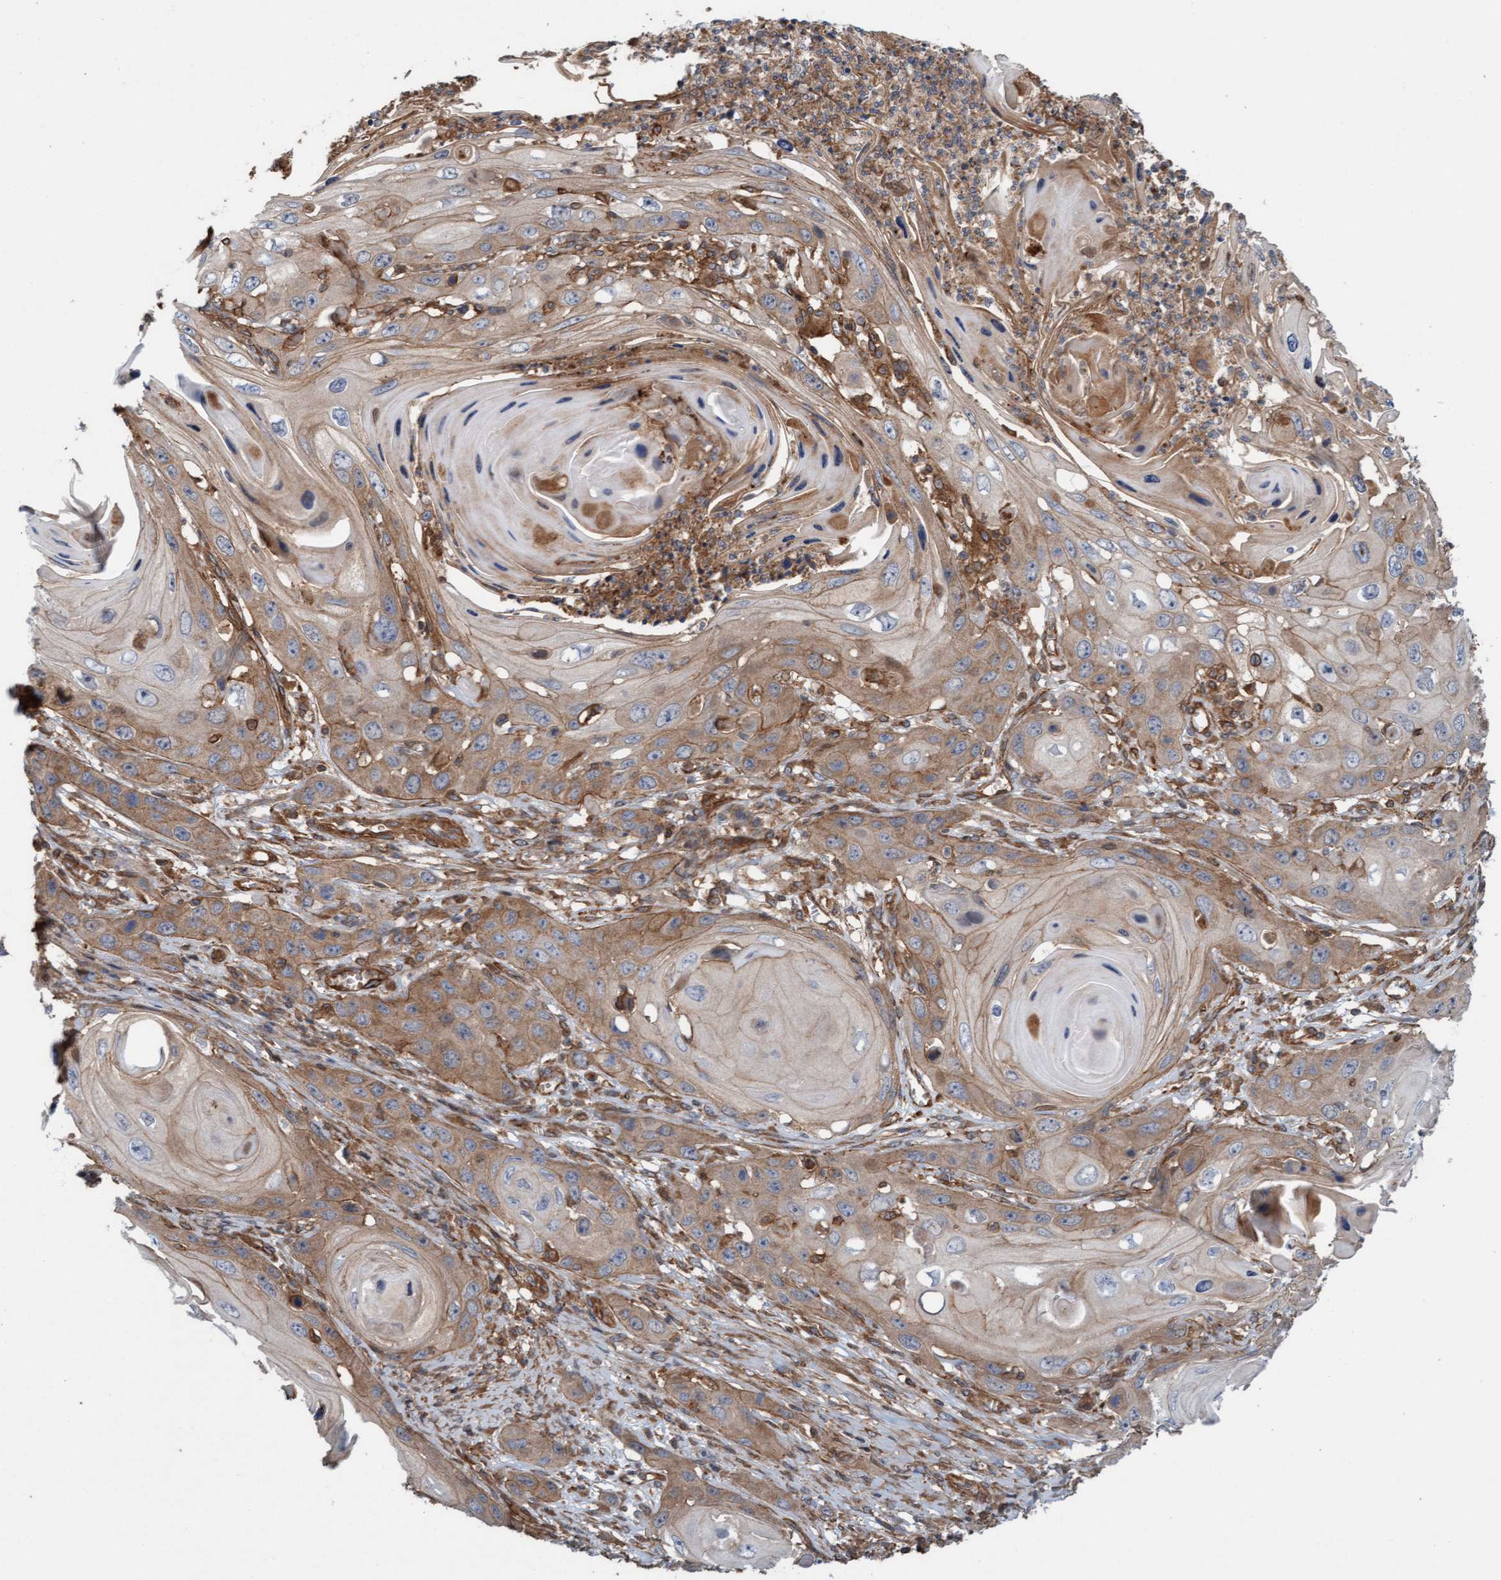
{"staining": {"intensity": "moderate", "quantity": ">75%", "location": "cytoplasmic/membranous"}, "tissue": "skin cancer", "cell_type": "Tumor cells", "image_type": "cancer", "snomed": [{"axis": "morphology", "description": "Squamous cell carcinoma, NOS"}, {"axis": "topography", "description": "Skin"}], "caption": "Skin cancer stained with IHC displays moderate cytoplasmic/membranous staining in about >75% of tumor cells.", "gene": "ERAL1", "patient": {"sex": "male", "age": 55}}